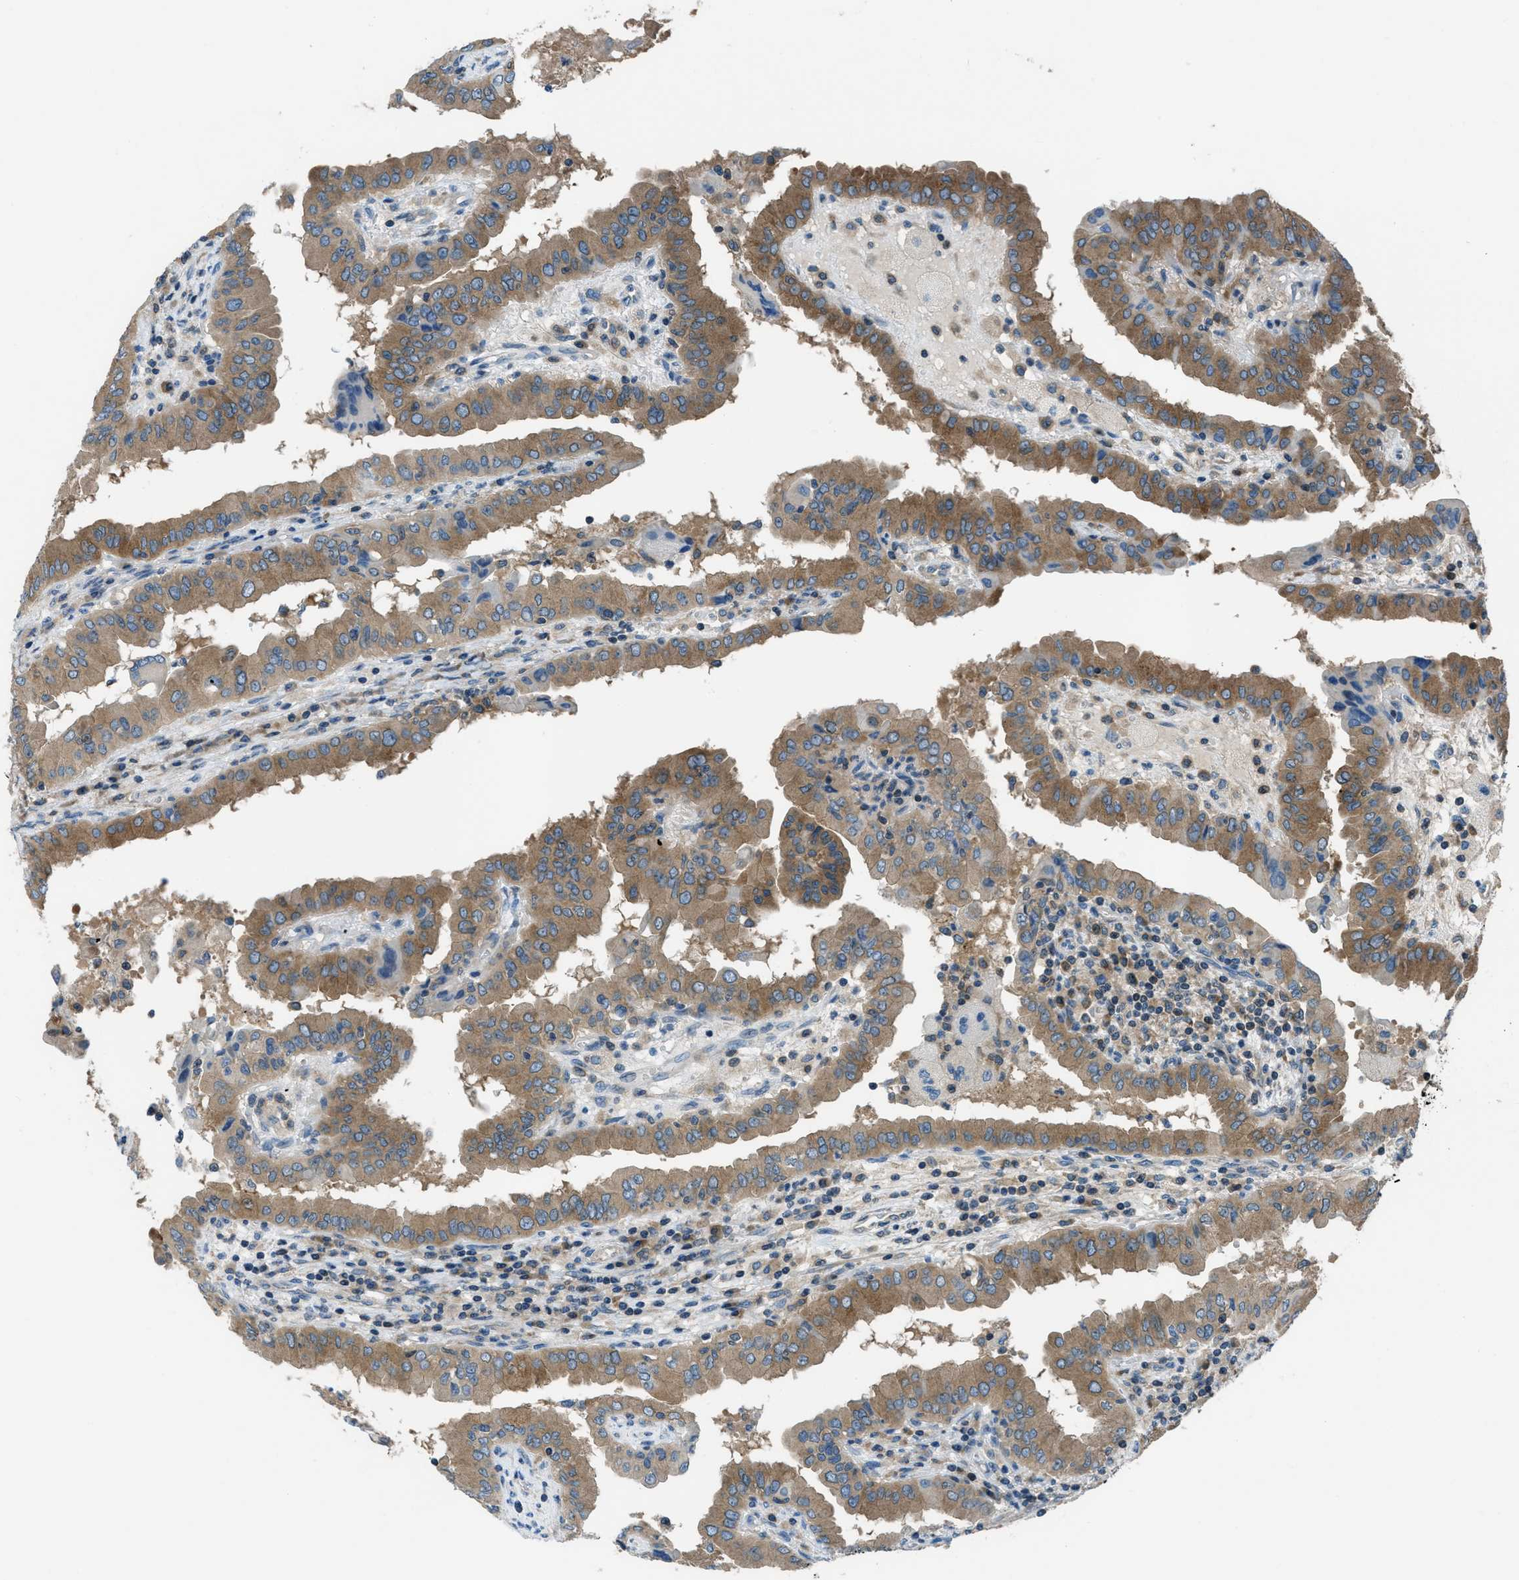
{"staining": {"intensity": "moderate", "quantity": ">75%", "location": "cytoplasmic/membranous"}, "tissue": "thyroid cancer", "cell_type": "Tumor cells", "image_type": "cancer", "snomed": [{"axis": "morphology", "description": "Papillary adenocarcinoma, NOS"}, {"axis": "topography", "description": "Thyroid gland"}], "caption": "Protein staining of thyroid cancer tissue demonstrates moderate cytoplasmic/membranous positivity in about >75% of tumor cells.", "gene": "ARFGAP2", "patient": {"sex": "male", "age": 33}}